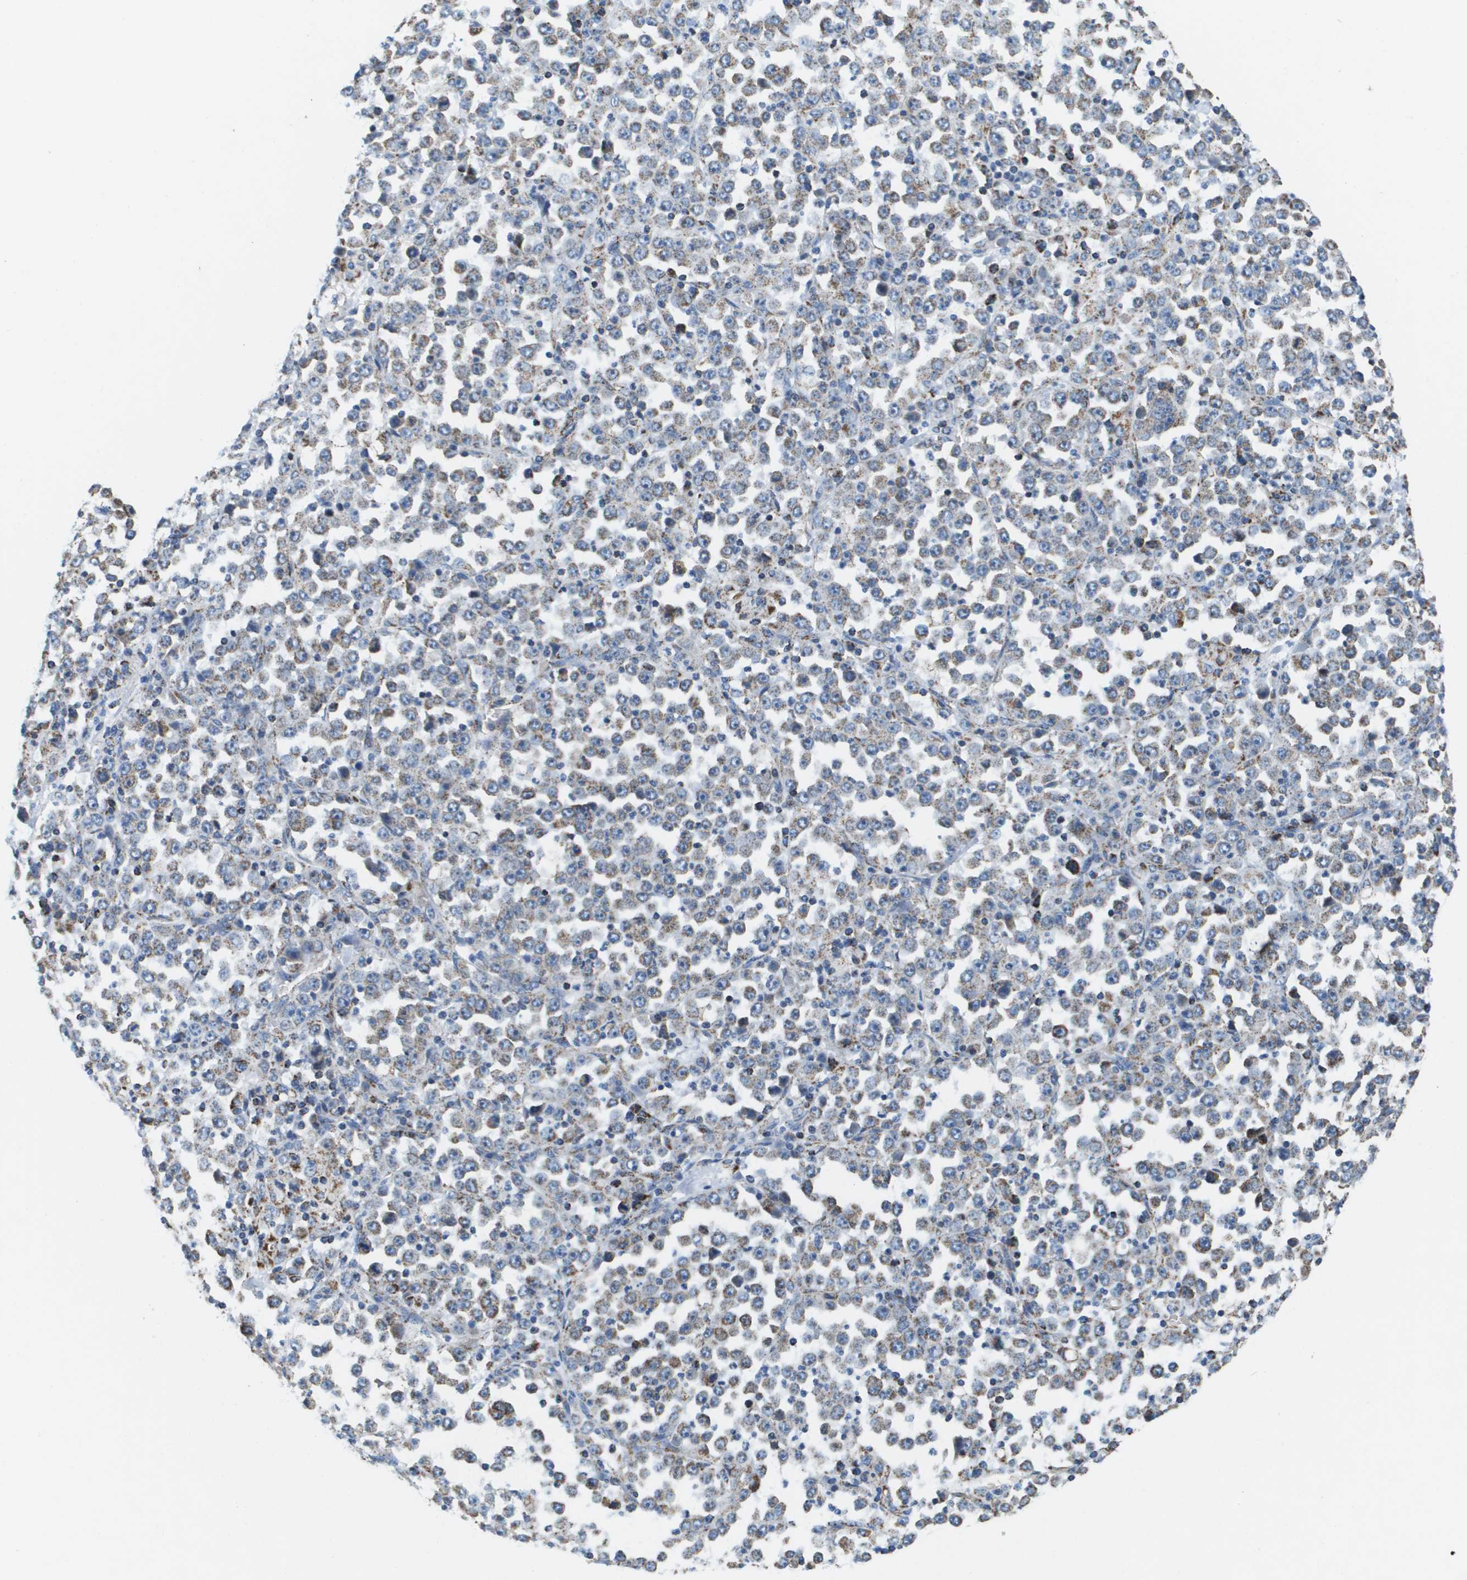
{"staining": {"intensity": "moderate", "quantity": ">75%", "location": "cytoplasmic/membranous"}, "tissue": "stomach cancer", "cell_type": "Tumor cells", "image_type": "cancer", "snomed": [{"axis": "morphology", "description": "Normal tissue, NOS"}, {"axis": "morphology", "description": "Adenocarcinoma, NOS"}, {"axis": "topography", "description": "Stomach, upper"}, {"axis": "topography", "description": "Stomach"}], "caption": "A brown stain shows moderate cytoplasmic/membranous staining of a protein in stomach cancer (adenocarcinoma) tumor cells.", "gene": "ATP5F1B", "patient": {"sex": "male", "age": 59}}